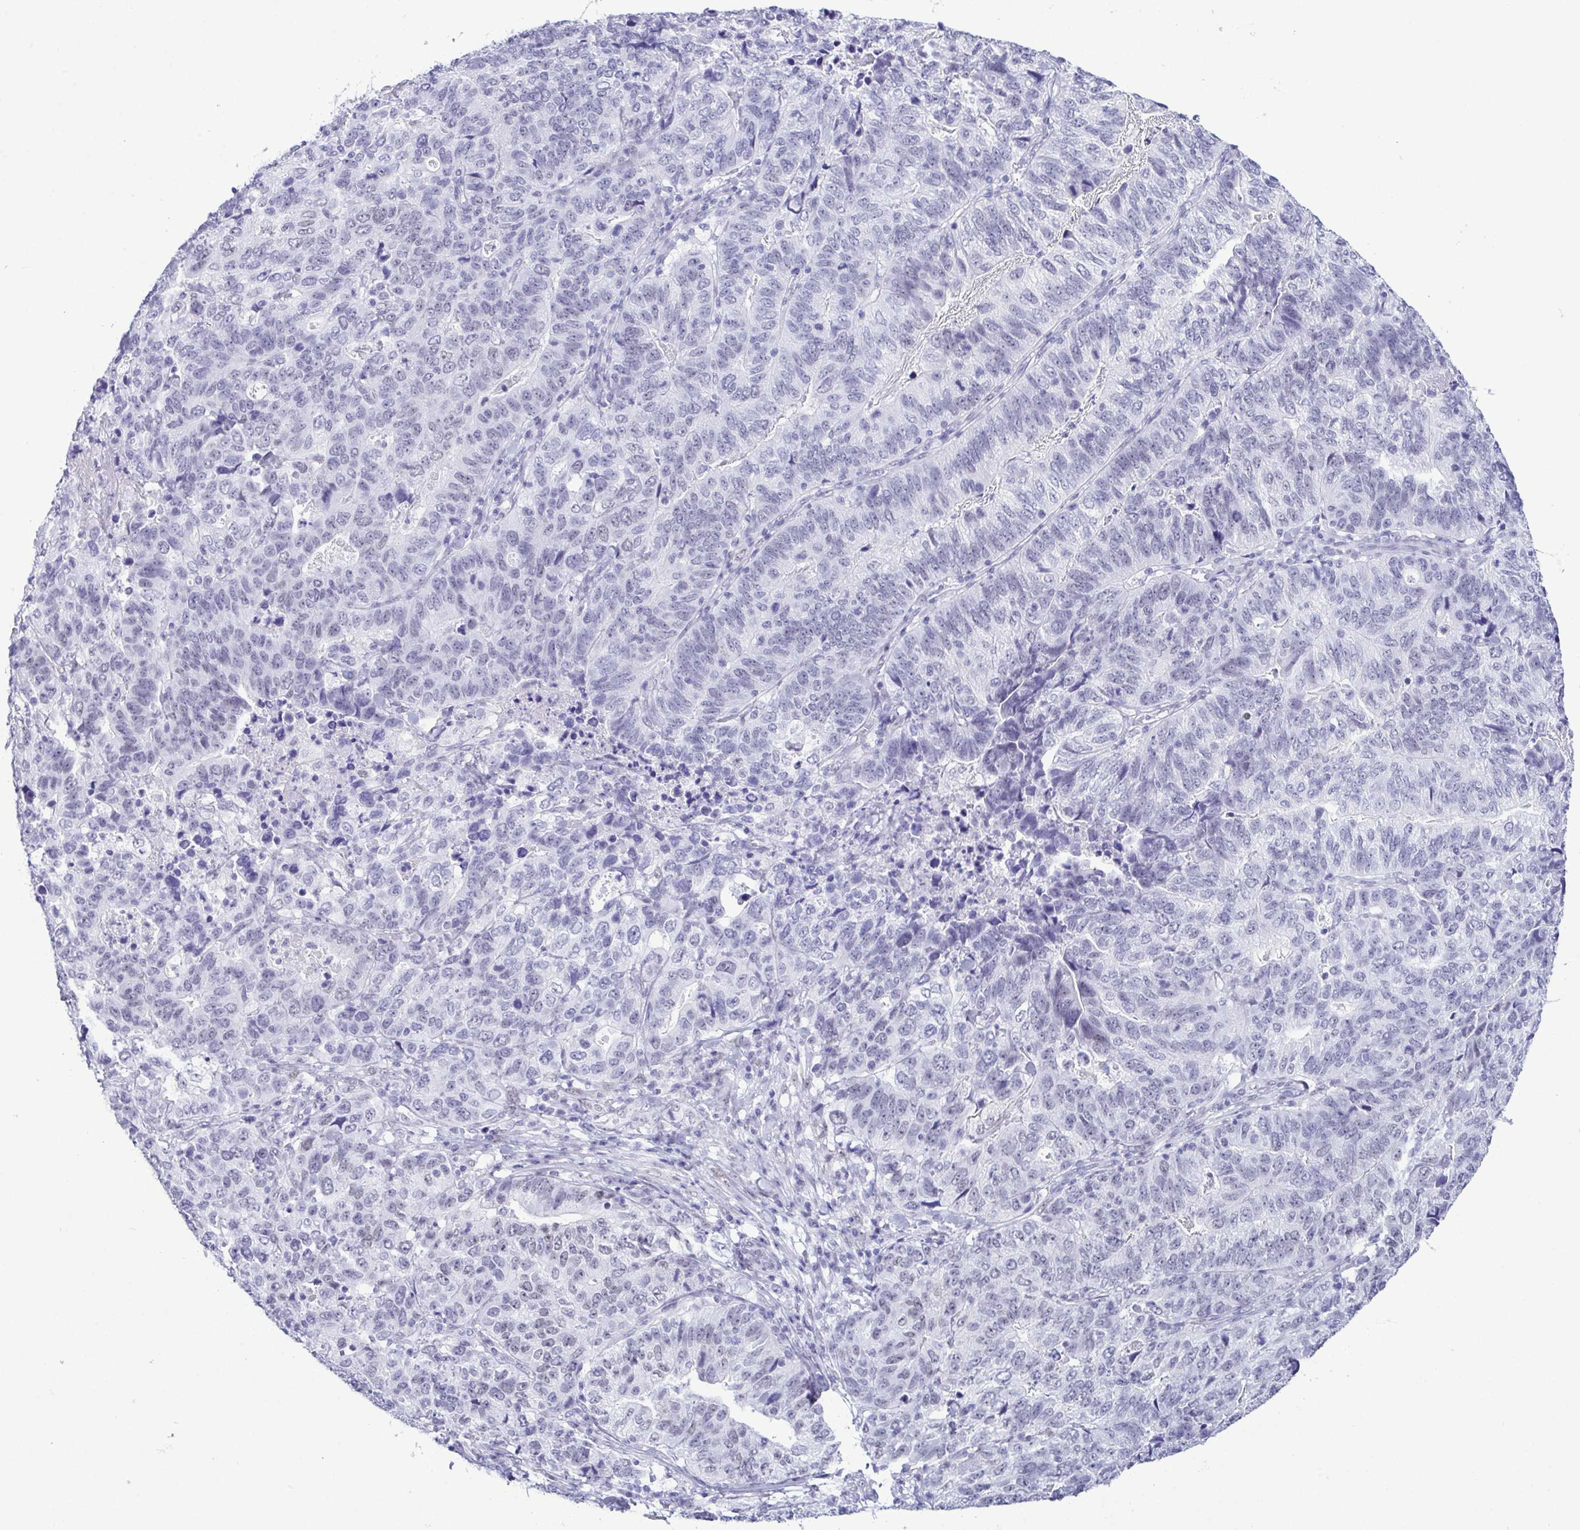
{"staining": {"intensity": "negative", "quantity": "none", "location": "none"}, "tissue": "stomach cancer", "cell_type": "Tumor cells", "image_type": "cancer", "snomed": [{"axis": "morphology", "description": "Adenocarcinoma, NOS"}, {"axis": "topography", "description": "Stomach, upper"}], "caption": "A high-resolution micrograph shows immunohistochemistry staining of stomach cancer (adenocarcinoma), which reveals no significant positivity in tumor cells.", "gene": "SUGP2", "patient": {"sex": "female", "age": 67}}